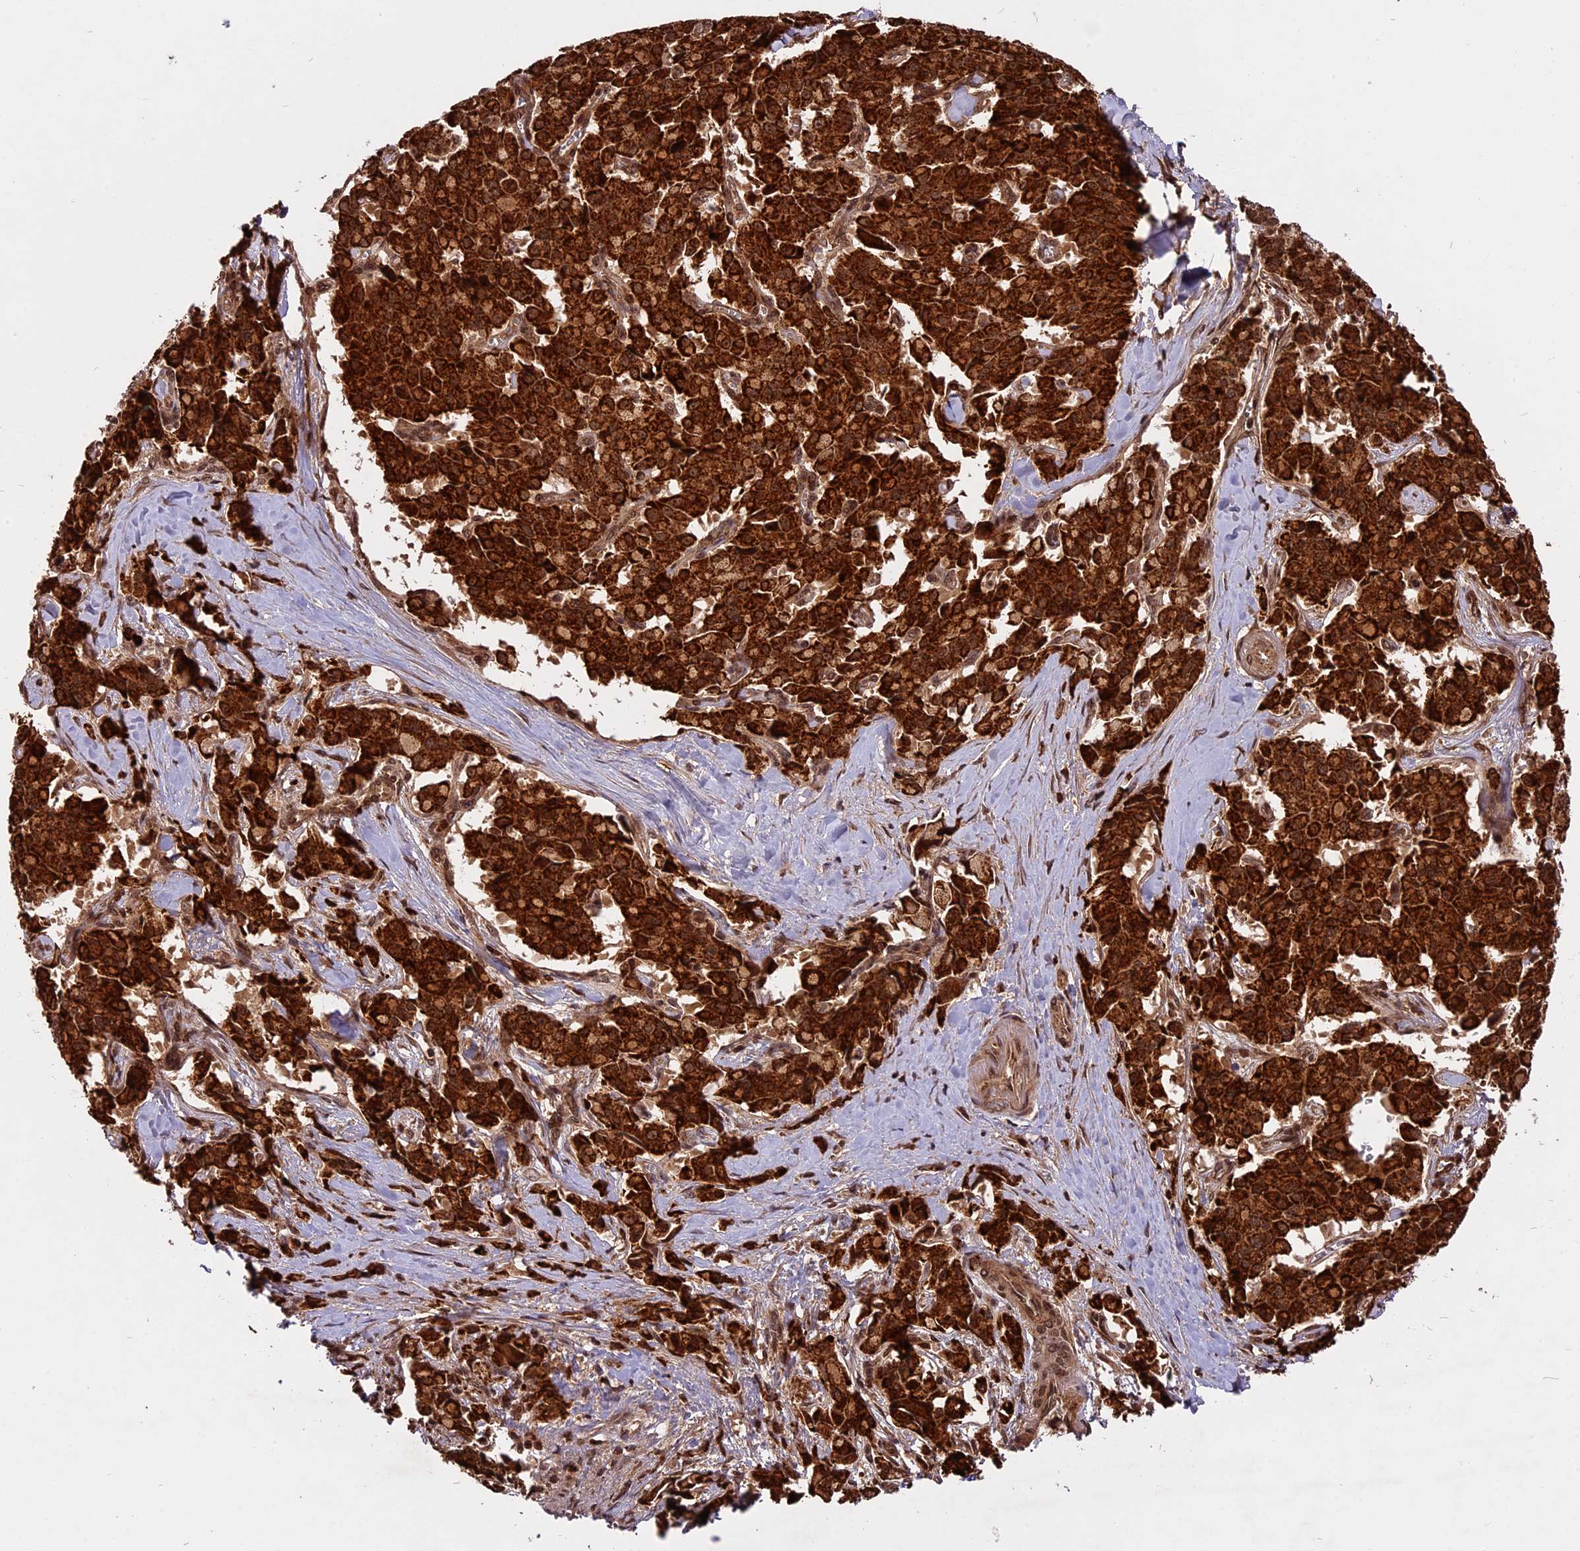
{"staining": {"intensity": "strong", "quantity": ">75%", "location": "cytoplasmic/membranous"}, "tissue": "pancreatic cancer", "cell_type": "Tumor cells", "image_type": "cancer", "snomed": [{"axis": "morphology", "description": "Adenocarcinoma, NOS"}, {"axis": "topography", "description": "Pancreas"}], "caption": "Immunohistochemistry staining of adenocarcinoma (pancreatic), which demonstrates high levels of strong cytoplasmic/membranous expression in approximately >75% of tumor cells indicating strong cytoplasmic/membranous protein staining. The staining was performed using DAB (brown) for protein detection and nuclei were counterstained in hematoxylin (blue).", "gene": "COX17", "patient": {"sex": "male", "age": 65}}